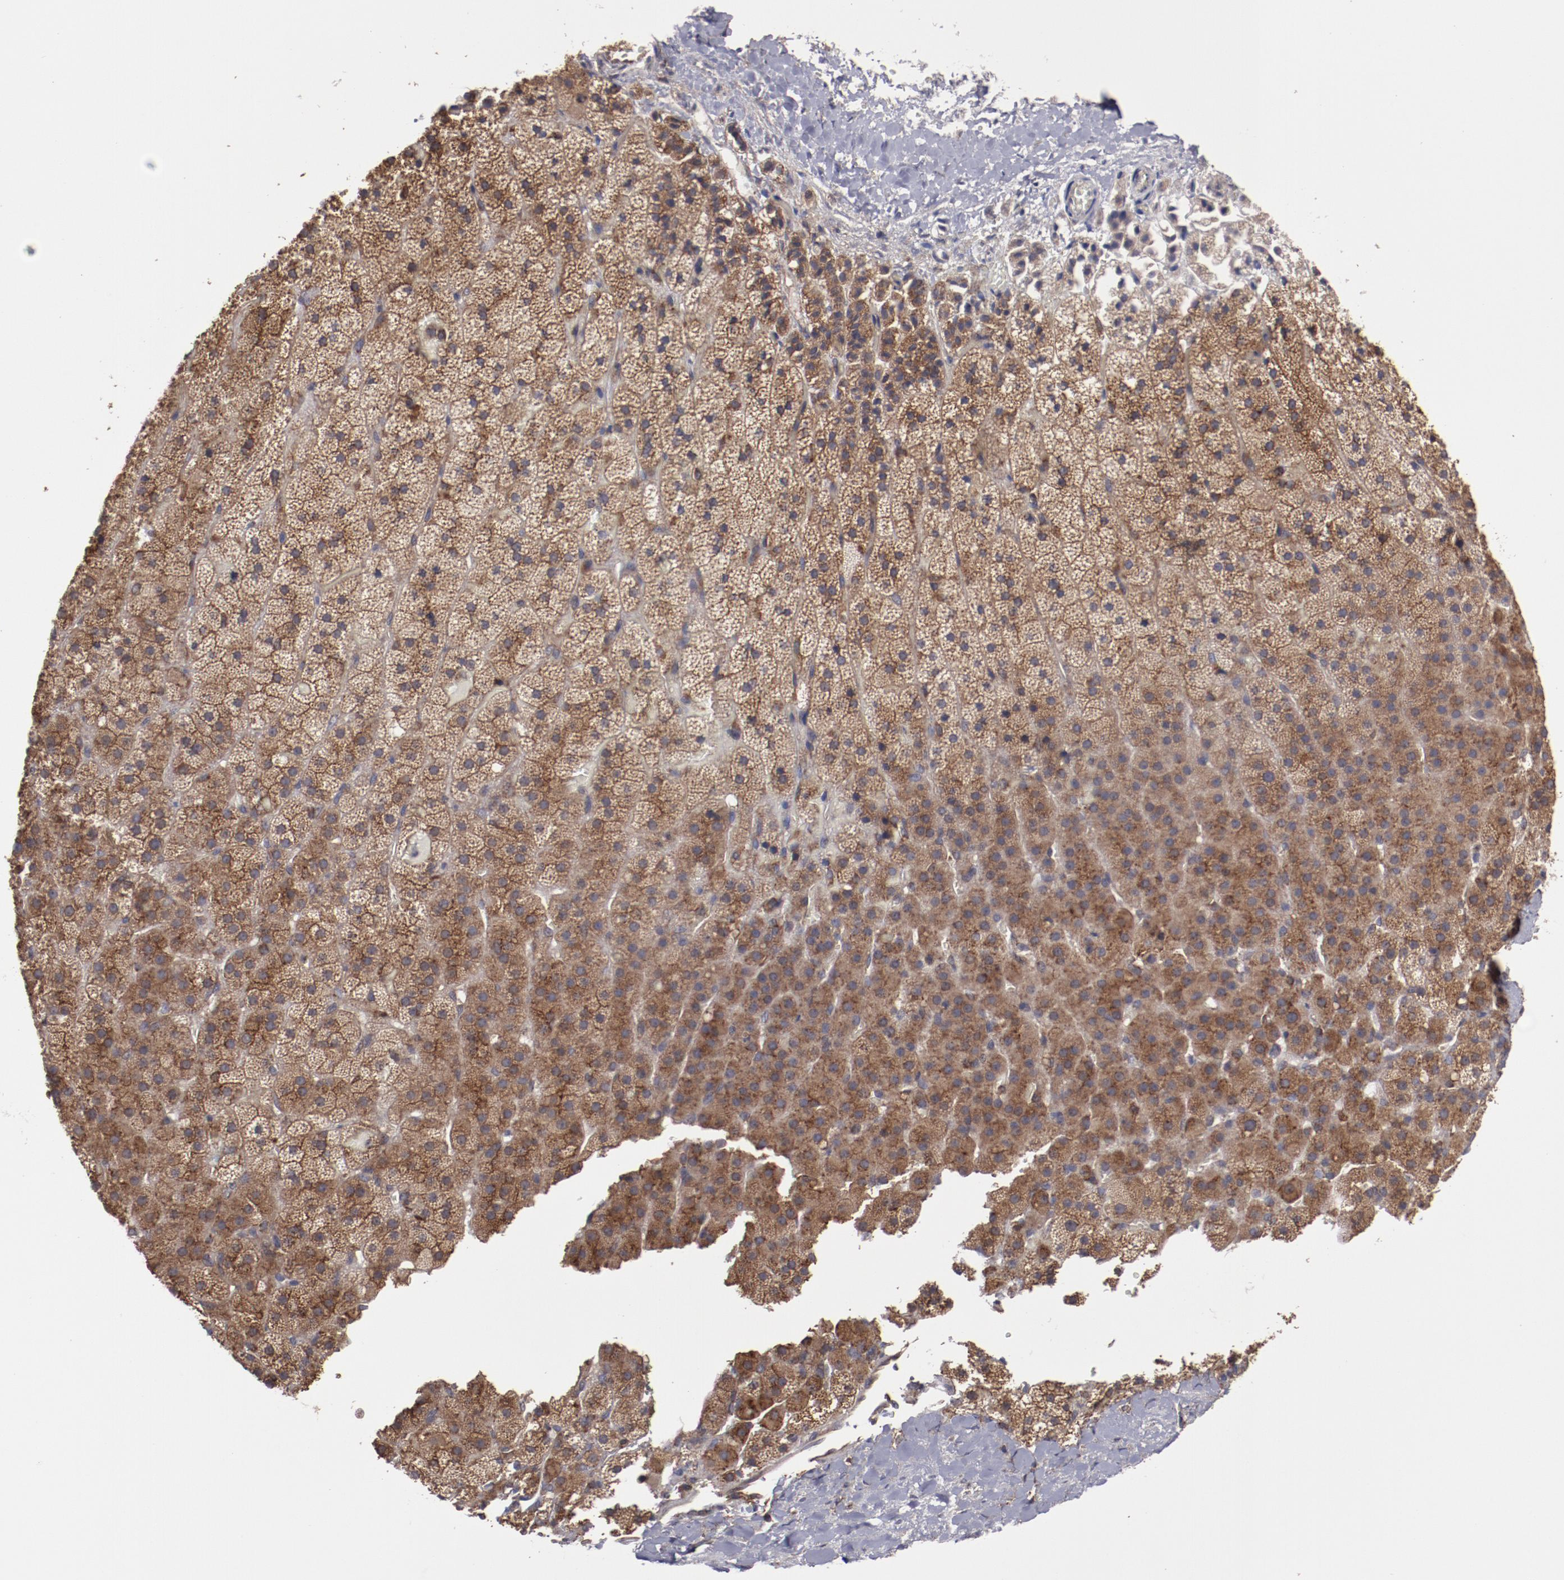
{"staining": {"intensity": "strong", "quantity": ">75%", "location": "cytoplasmic/membranous"}, "tissue": "adrenal gland", "cell_type": "Glandular cells", "image_type": "normal", "snomed": [{"axis": "morphology", "description": "Normal tissue, NOS"}, {"axis": "topography", "description": "Adrenal gland"}], "caption": "A brown stain highlights strong cytoplasmic/membranous expression of a protein in glandular cells of benign human adrenal gland.", "gene": "RPS4X", "patient": {"sex": "male", "age": 35}}